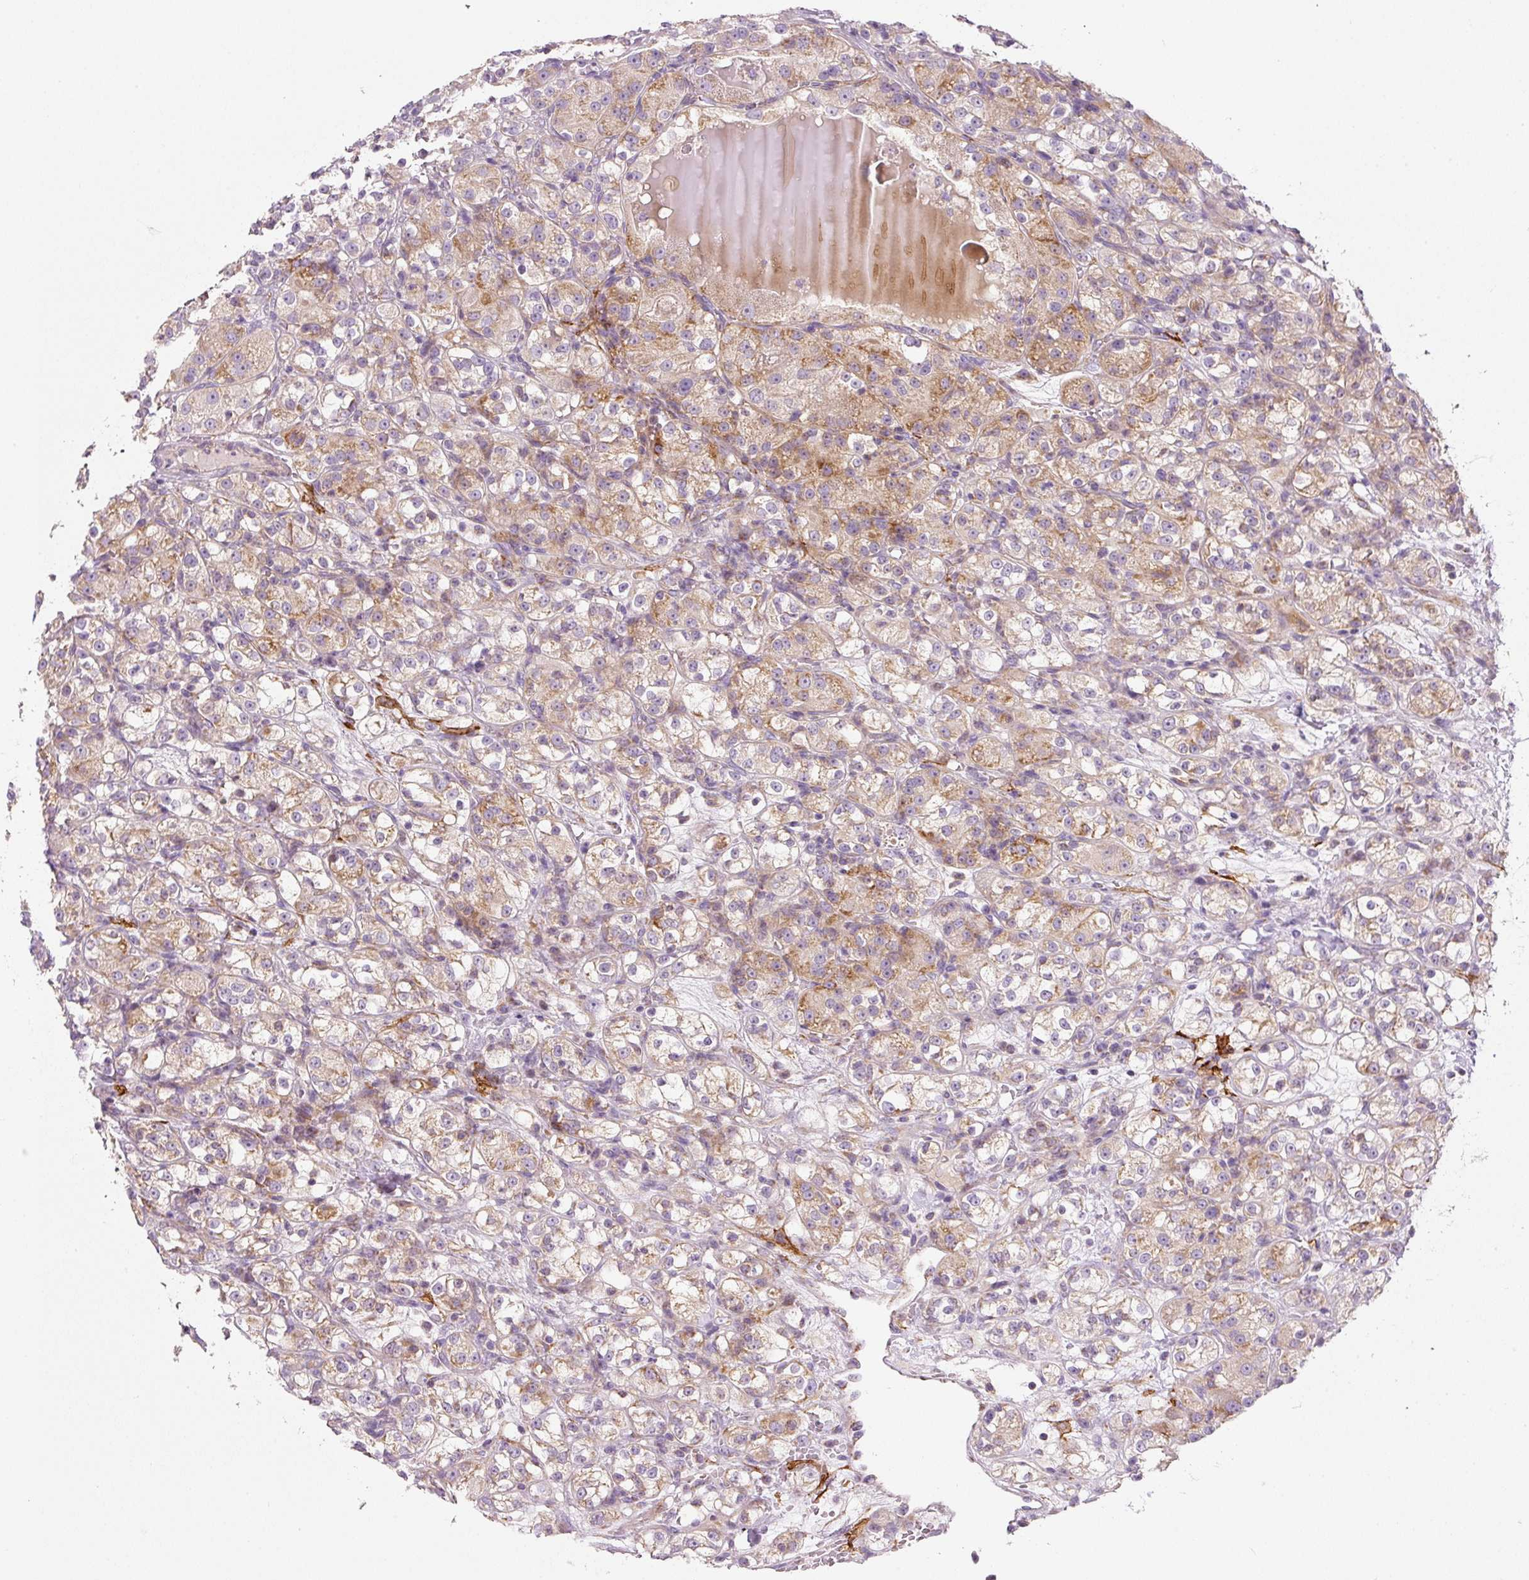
{"staining": {"intensity": "moderate", "quantity": ">75%", "location": "cytoplasmic/membranous"}, "tissue": "renal cancer", "cell_type": "Tumor cells", "image_type": "cancer", "snomed": [{"axis": "morphology", "description": "Normal tissue, NOS"}, {"axis": "morphology", "description": "Adenocarcinoma, NOS"}, {"axis": "topography", "description": "Kidney"}], "caption": "This micrograph shows adenocarcinoma (renal) stained with immunohistochemistry (IHC) to label a protein in brown. The cytoplasmic/membranous of tumor cells show moderate positivity for the protein. Nuclei are counter-stained blue.", "gene": "NDUFA1", "patient": {"sex": "male", "age": 61}}